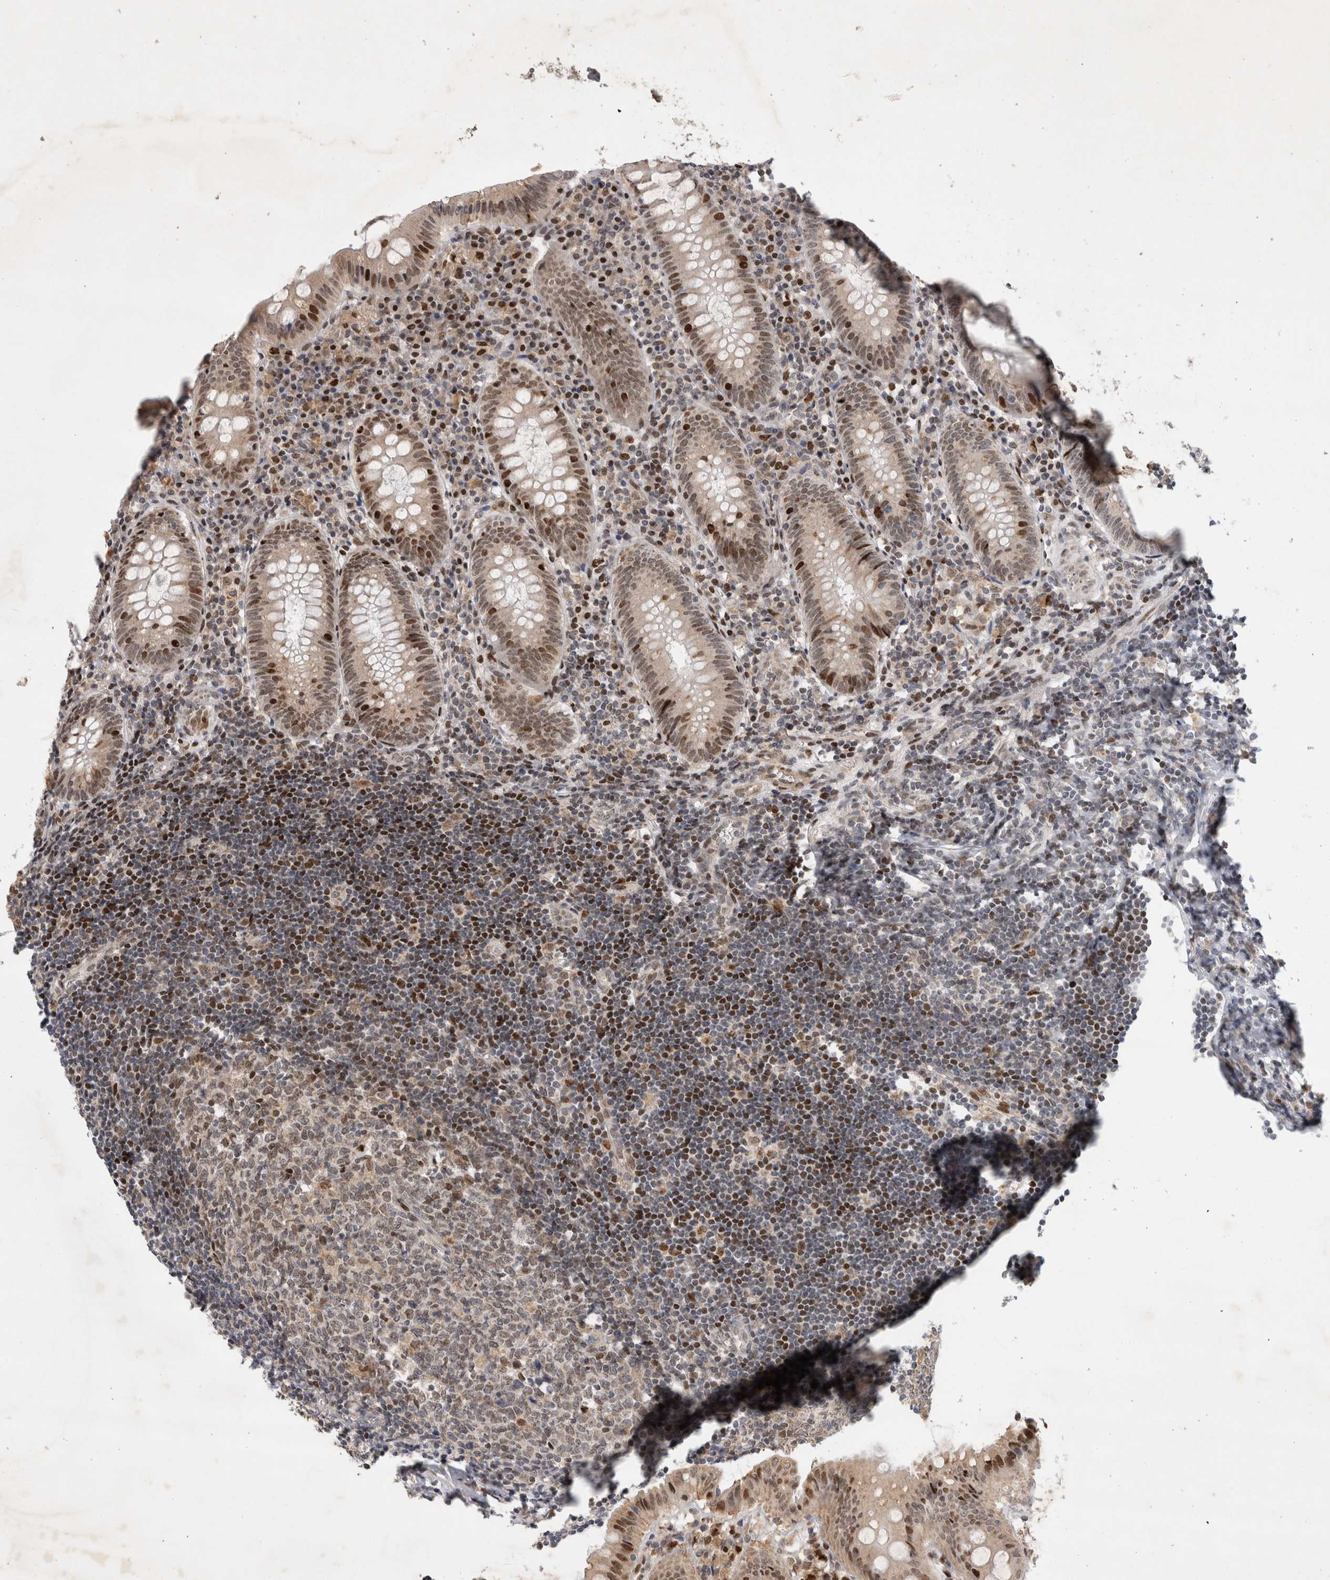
{"staining": {"intensity": "moderate", "quantity": ">75%", "location": "cytoplasmic/membranous,nuclear"}, "tissue": "appendix", "cell_type": "Glandular cells", "image_type": "normal", "snomed": [{"axis": "morphology", "description": "Normal tissue, NOS"}, {"axis": "topography", "description": "Appendix"}], "caption": "Protein expression analysis of unremarkable appendix shows moderate cytoplasmic/membranous,nuclear staining in about >75% of glandular cells.", "gene": "C8orf58", "patient": {"sex": "female", "age": 54}}